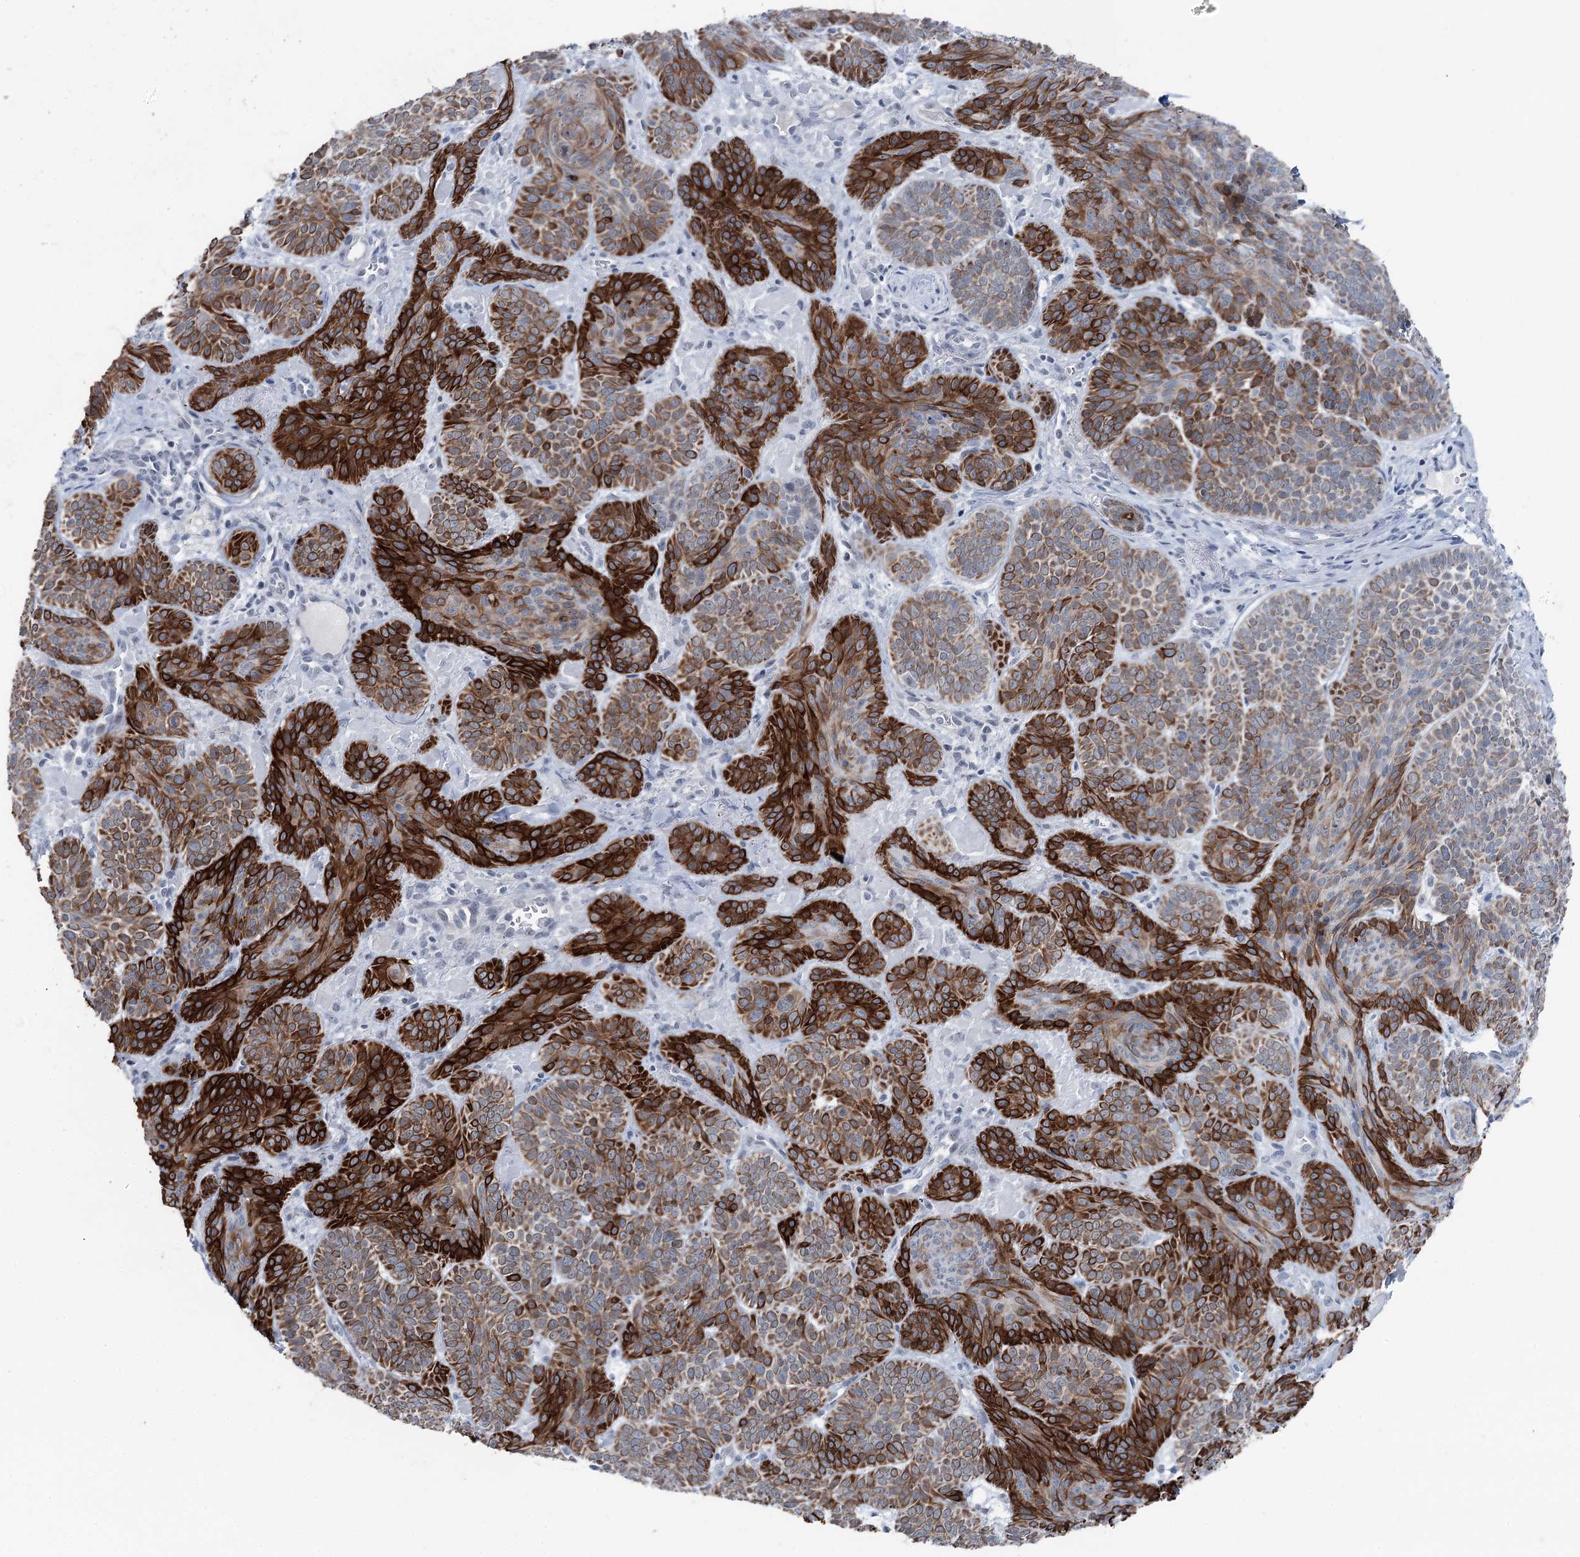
{"staining": {"intensity": "strong", "quantity": "25%-75%", "location": "cytoplasmic/membranous"}, "tissue": "skin cancer", "cell_type": "Tumor cells", "image_type": "cancer", "snomed": [{"axis": "morphology", "description": "Basal cell carcinoma"}, {"axis": "topography", "description": "Skin"}], "caption": "Brown immunohistochemical staining in human skin cancer demonstrates strong cytoplasmic/membranous positivity in about 25%-75% of tumor cells.", "gene": "STEEP1", "patient": {"sex": "male", "age": 85}}